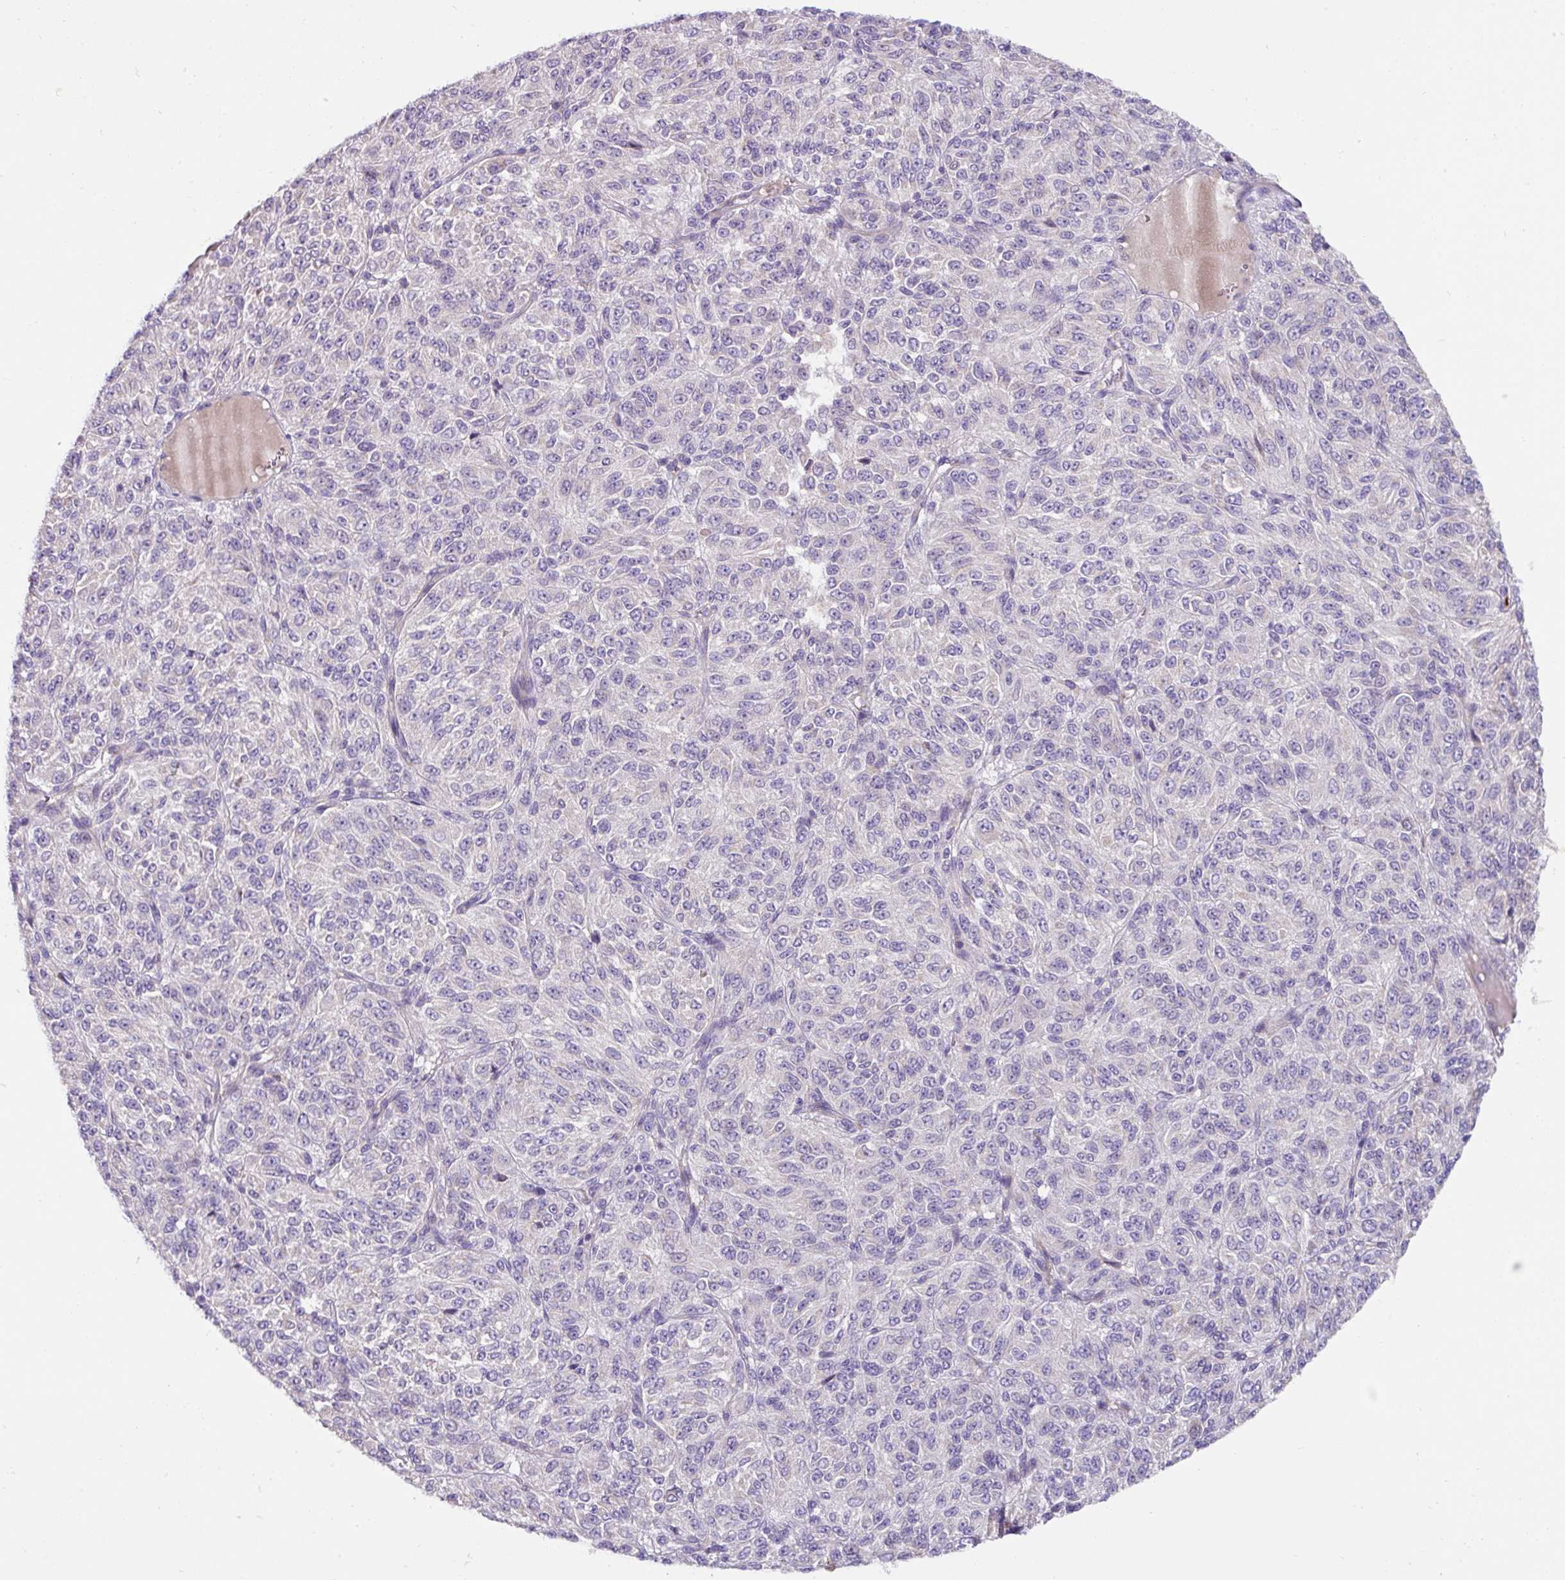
{"staining": {"intensity": "negative", "quantity": "none", "location": "none"}, "tissue": "melanoma", "cell_type": "Tumor cells", "image_type": "cancer", "snomed": [{"axis": "morphology", "description": "Malignant melanoma, Metastatic site"}, {"axis": "topography", "description": "Brain"}], "caption": "DAB immunohistochemical staining of malignant melanoma (metastatic site) exhibits no significant expression in tumor cells.", "gene": "CRISP3", "patient": {"sex": "female", "age": 56}}